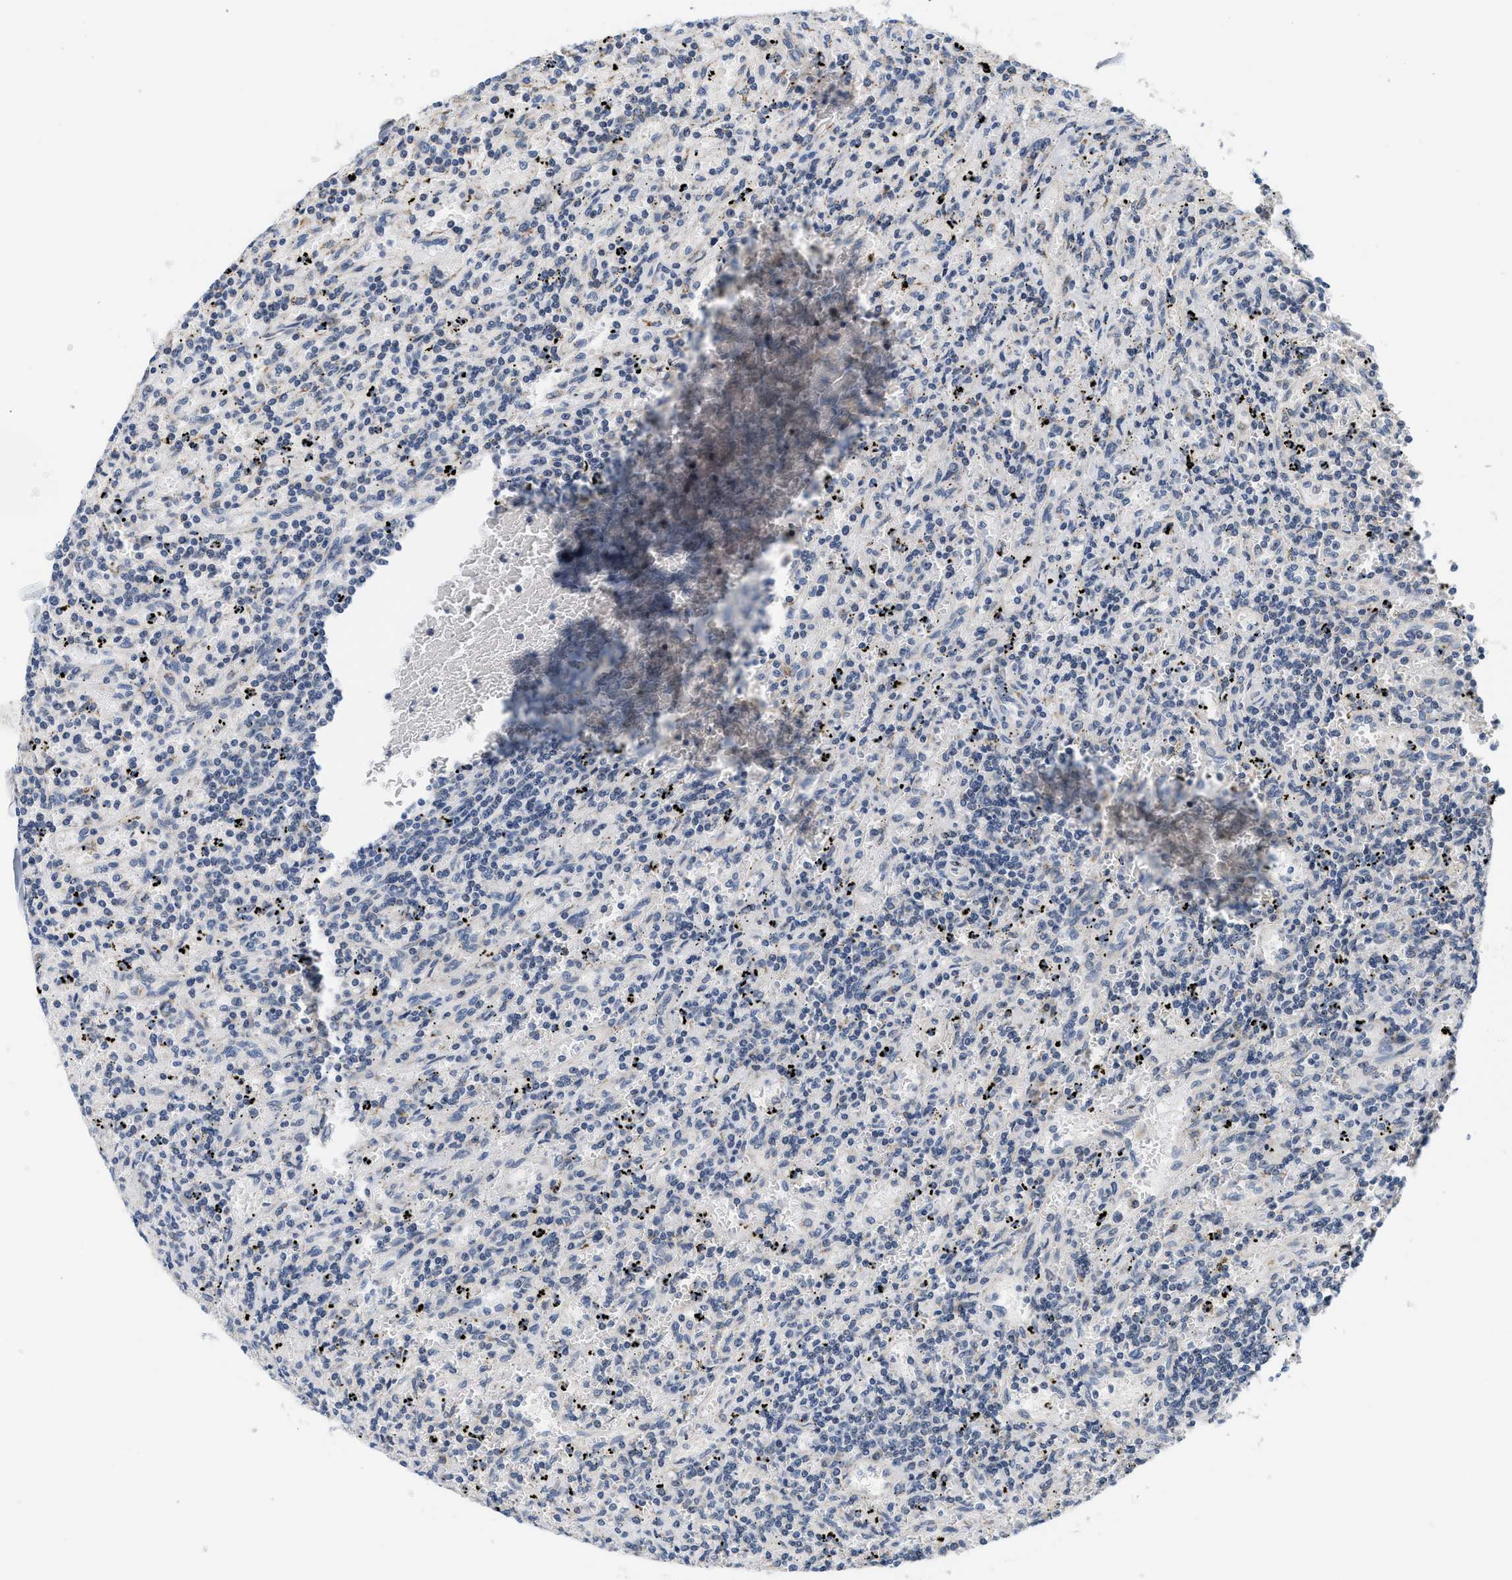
{"staining": {"intensity": "negative", "quantity": "none", "location": "none"}, "tissue": "lymphoma", "cell_type": "Tumor cells", "image_type": "cancer", "snomed": [{"axis": "morphology", "description": "Malignant lymphoma, non-Hodgkin's type, Low grade"}, {"axis": "topography", "description": "Spleen"}], "caption": "DAB immunohistochemical staining of human low-grade malignant lymphoma, non-Hodgkin's type reveals no significant expression in tumor cells. The staining was performed using DAB to visualize the protein expression in brown, while the nuclei were stained in blue with hematoxylin (Magnification: 20x).", "gene": "GIGYF1", "patient": {"sex": "male", "age": 76}}